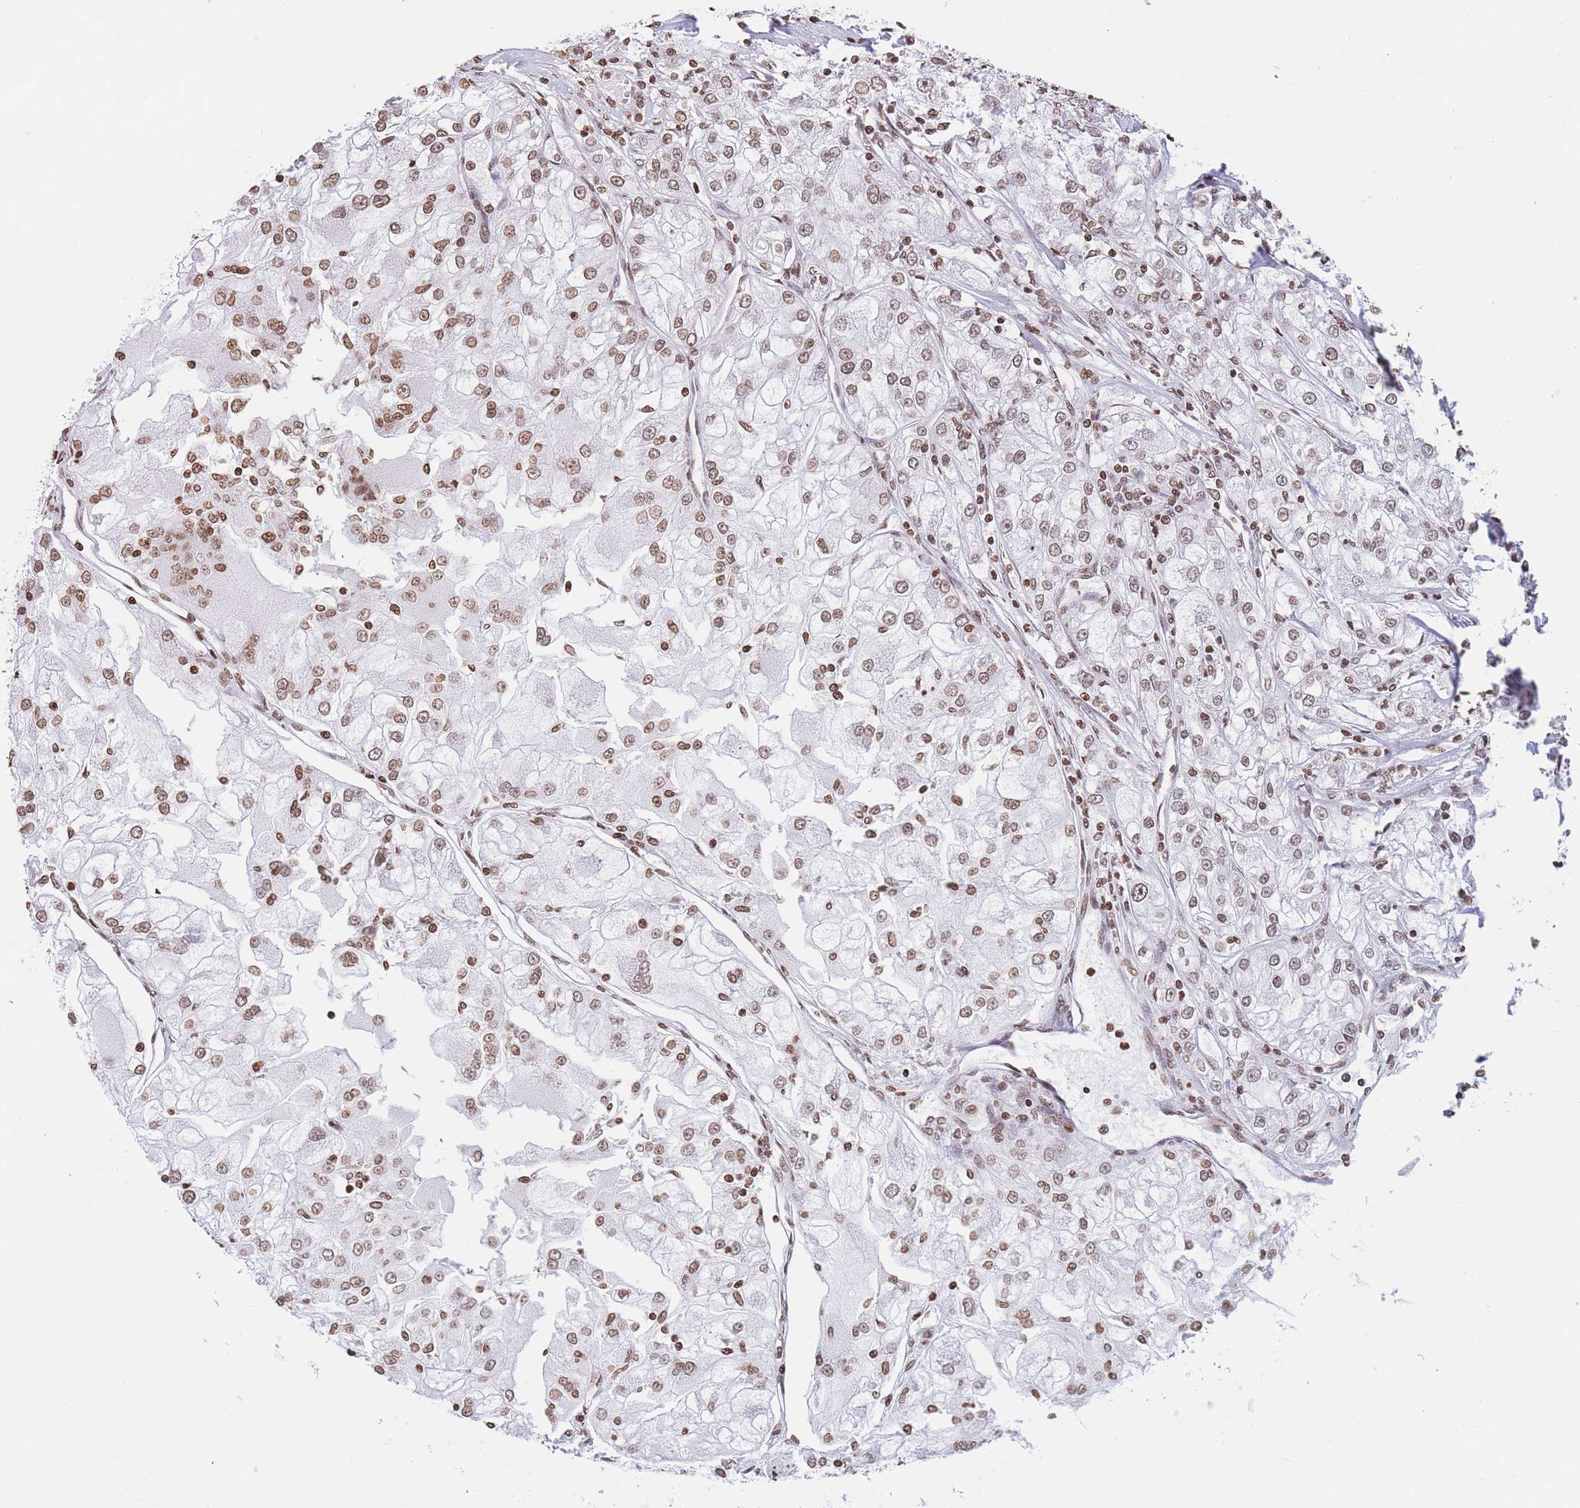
{"staining": {"intensity": "moderate", "quantity": ">75%", "location": "nuclear"}, "tissue": "renal cancer", "cell_type": "Tumor cells", "image_type": "cancer", "snomed": [{"axis": "morphology", "description": "Adenocarcinoma, NOS"}, {"axis": "topography", "description": "Kidney"}], "caption": "IHC micrograph of neoplastic tissue: human adenocarcinoma (renal) stained using immunohistochemistry reveals medium levels of moderate protein expression localized specifically in the nuclear of tumor cells, appearing as a nuclear brown color.", "gene": "H2BC11", "patient": {"sex": "female", "age": 72}}